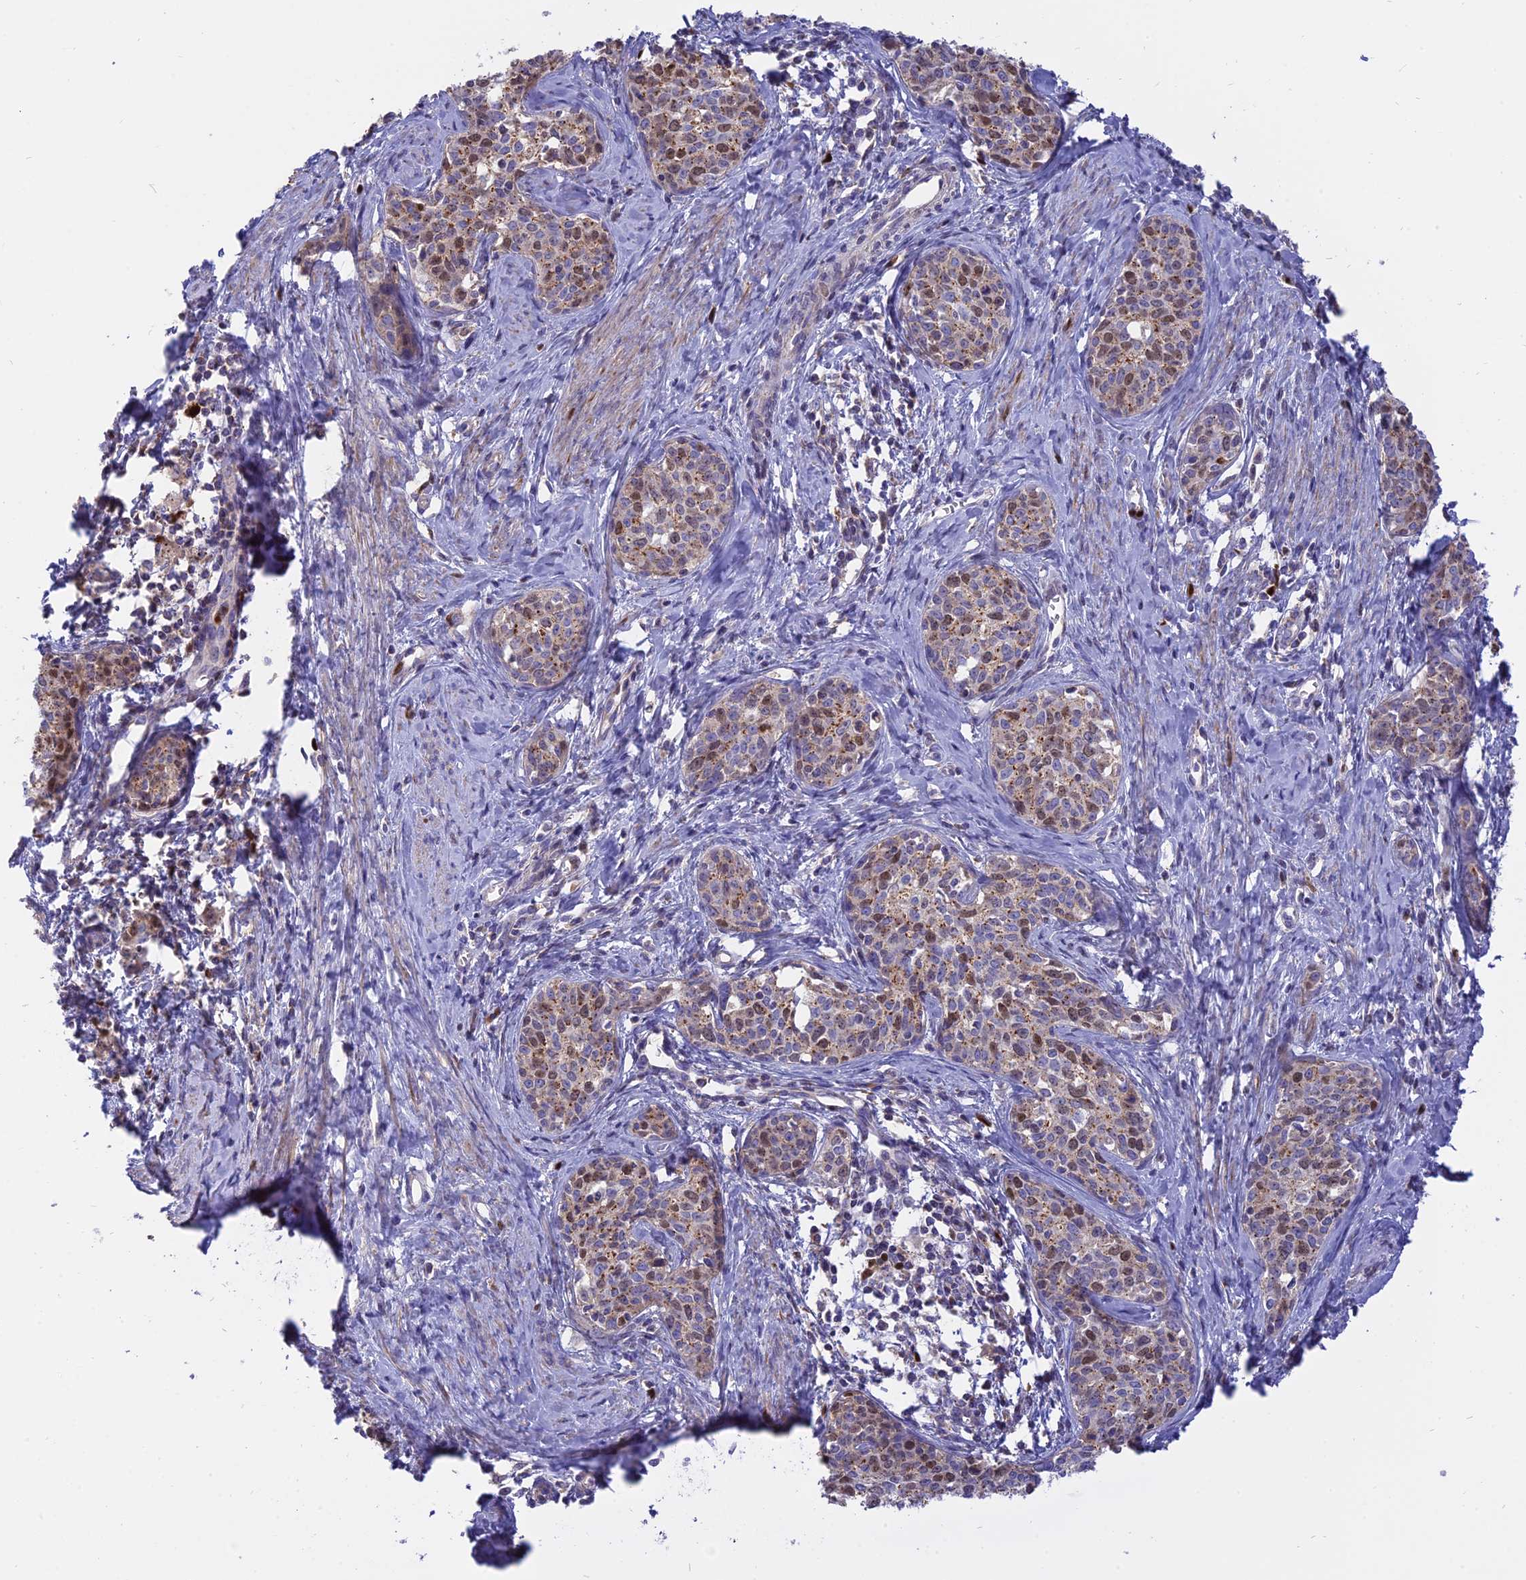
{"staining": {"intensity": "moderate", "quantity": "25%-75%", "location": "nuclear"}, "tissue": "cervical cancer", "cell_type": "Tumor cells", "image_type": "cancer", "snomed": [{"axis": "morphology", "description": "Squamous cell carcinoma, NOS"}, {"axis": "topography", "description": "Cervix"}], "caption": "The immunohistochemical stain shows moderate nuclear expression in tumor cells of cervical squamous cell carcinoma tissue. Using DAB (3,3'-diaminobenzidine) (brown) and hematoxylin (blue) stains, captured at high magnification using brightfield microscopy.", "gene": "CENPV", "patient": {"sex": "female", "age": 52}}